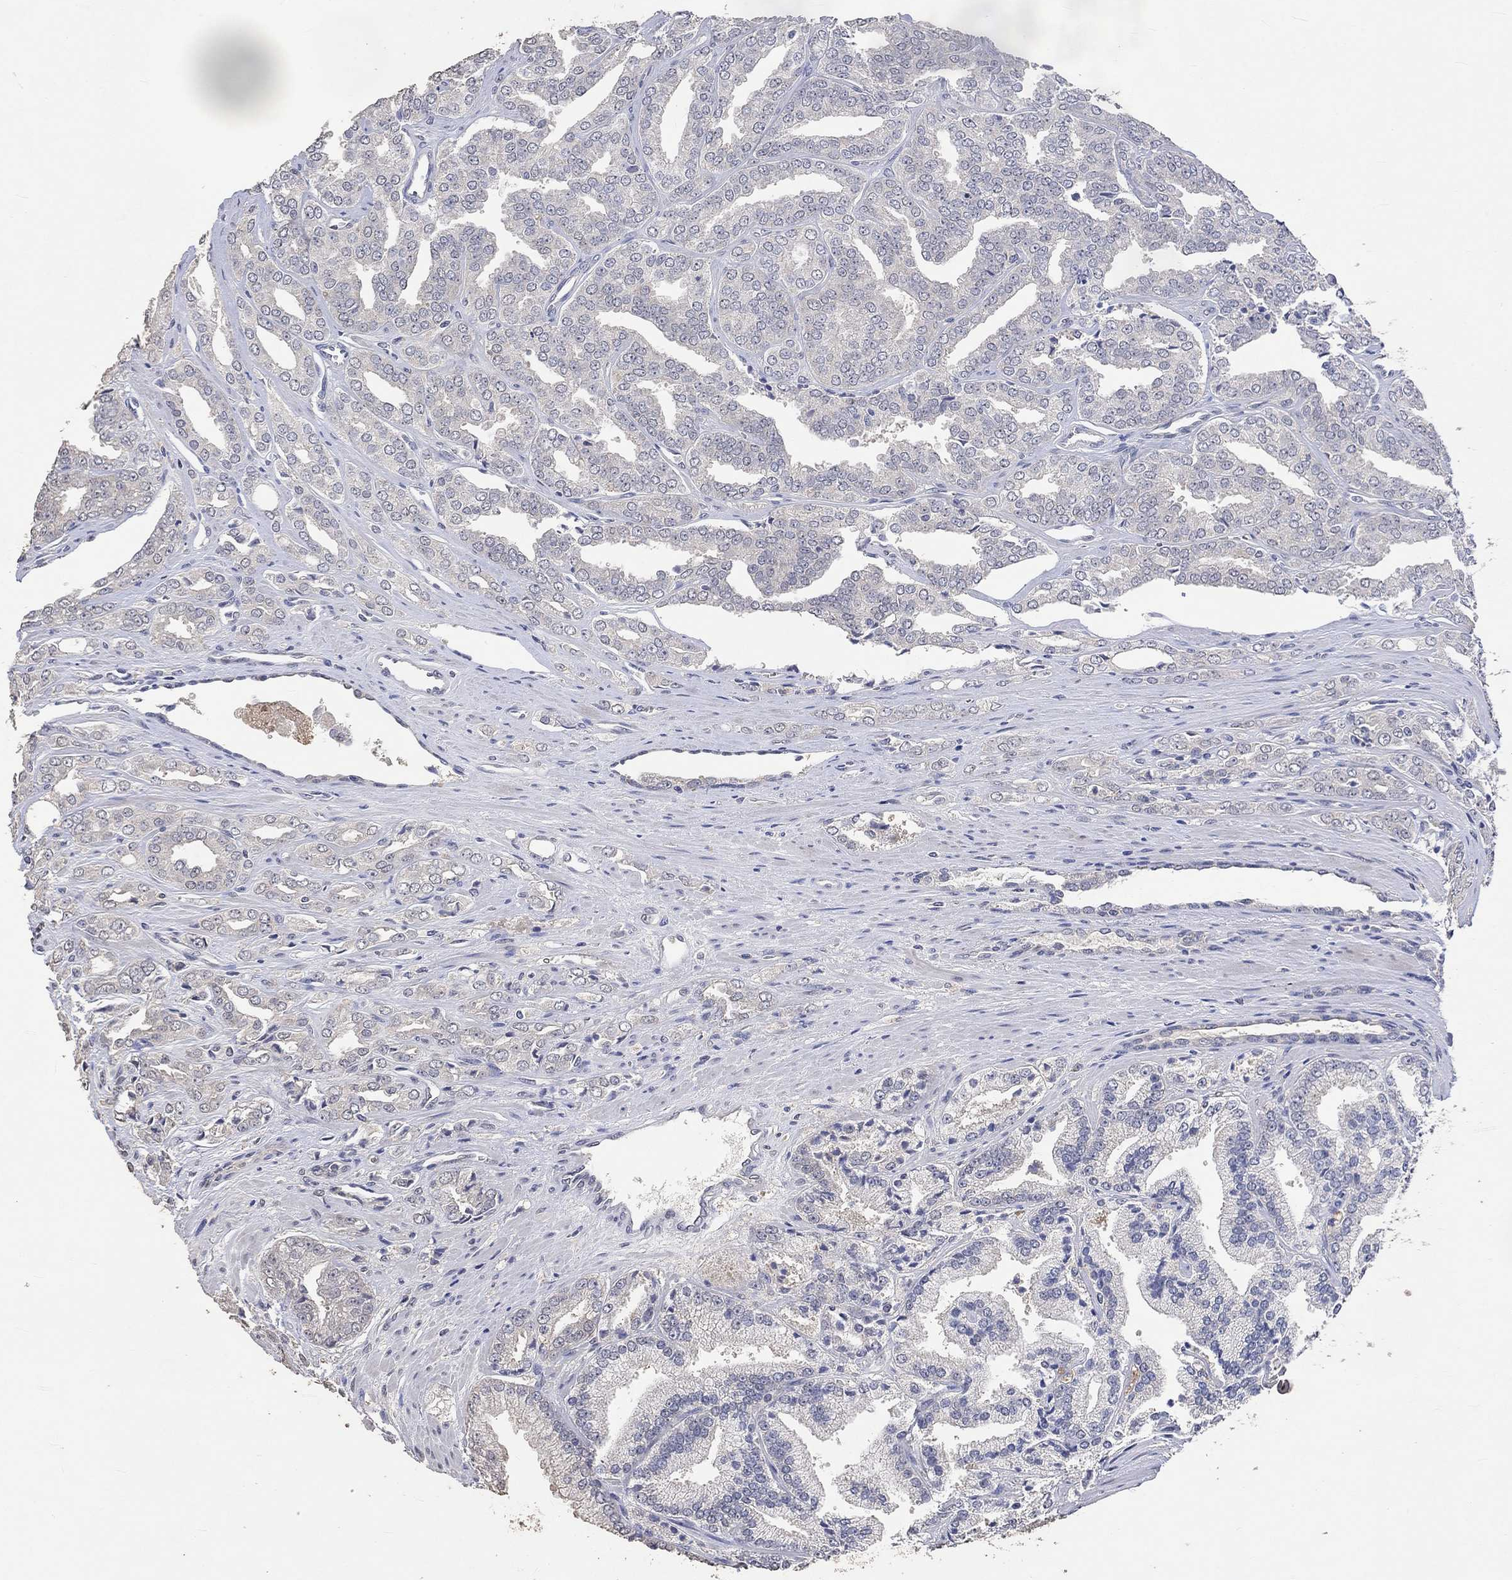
{"staining": {"intensity": "negative", "quantity": "none", "location": "none"}, "tissue": "prostate cancer", "cell_type": "Tumor cells", "image_type": "cancer", "snomed": [{"axis": "morphology", "description": "Adenocarcinoma, NOS"}, {"axis": "morphology", "description": "Adenocarcinoma, High grade"}, {"axis": "topography", "description": "Prostate"}], "caption": "Immunohistochemical staining of adenocarcinoma (prostate) shows no significant positivity in tumor cells.", "gene": "PTPN20", "patient": {"sex": "male", "age": 70}}